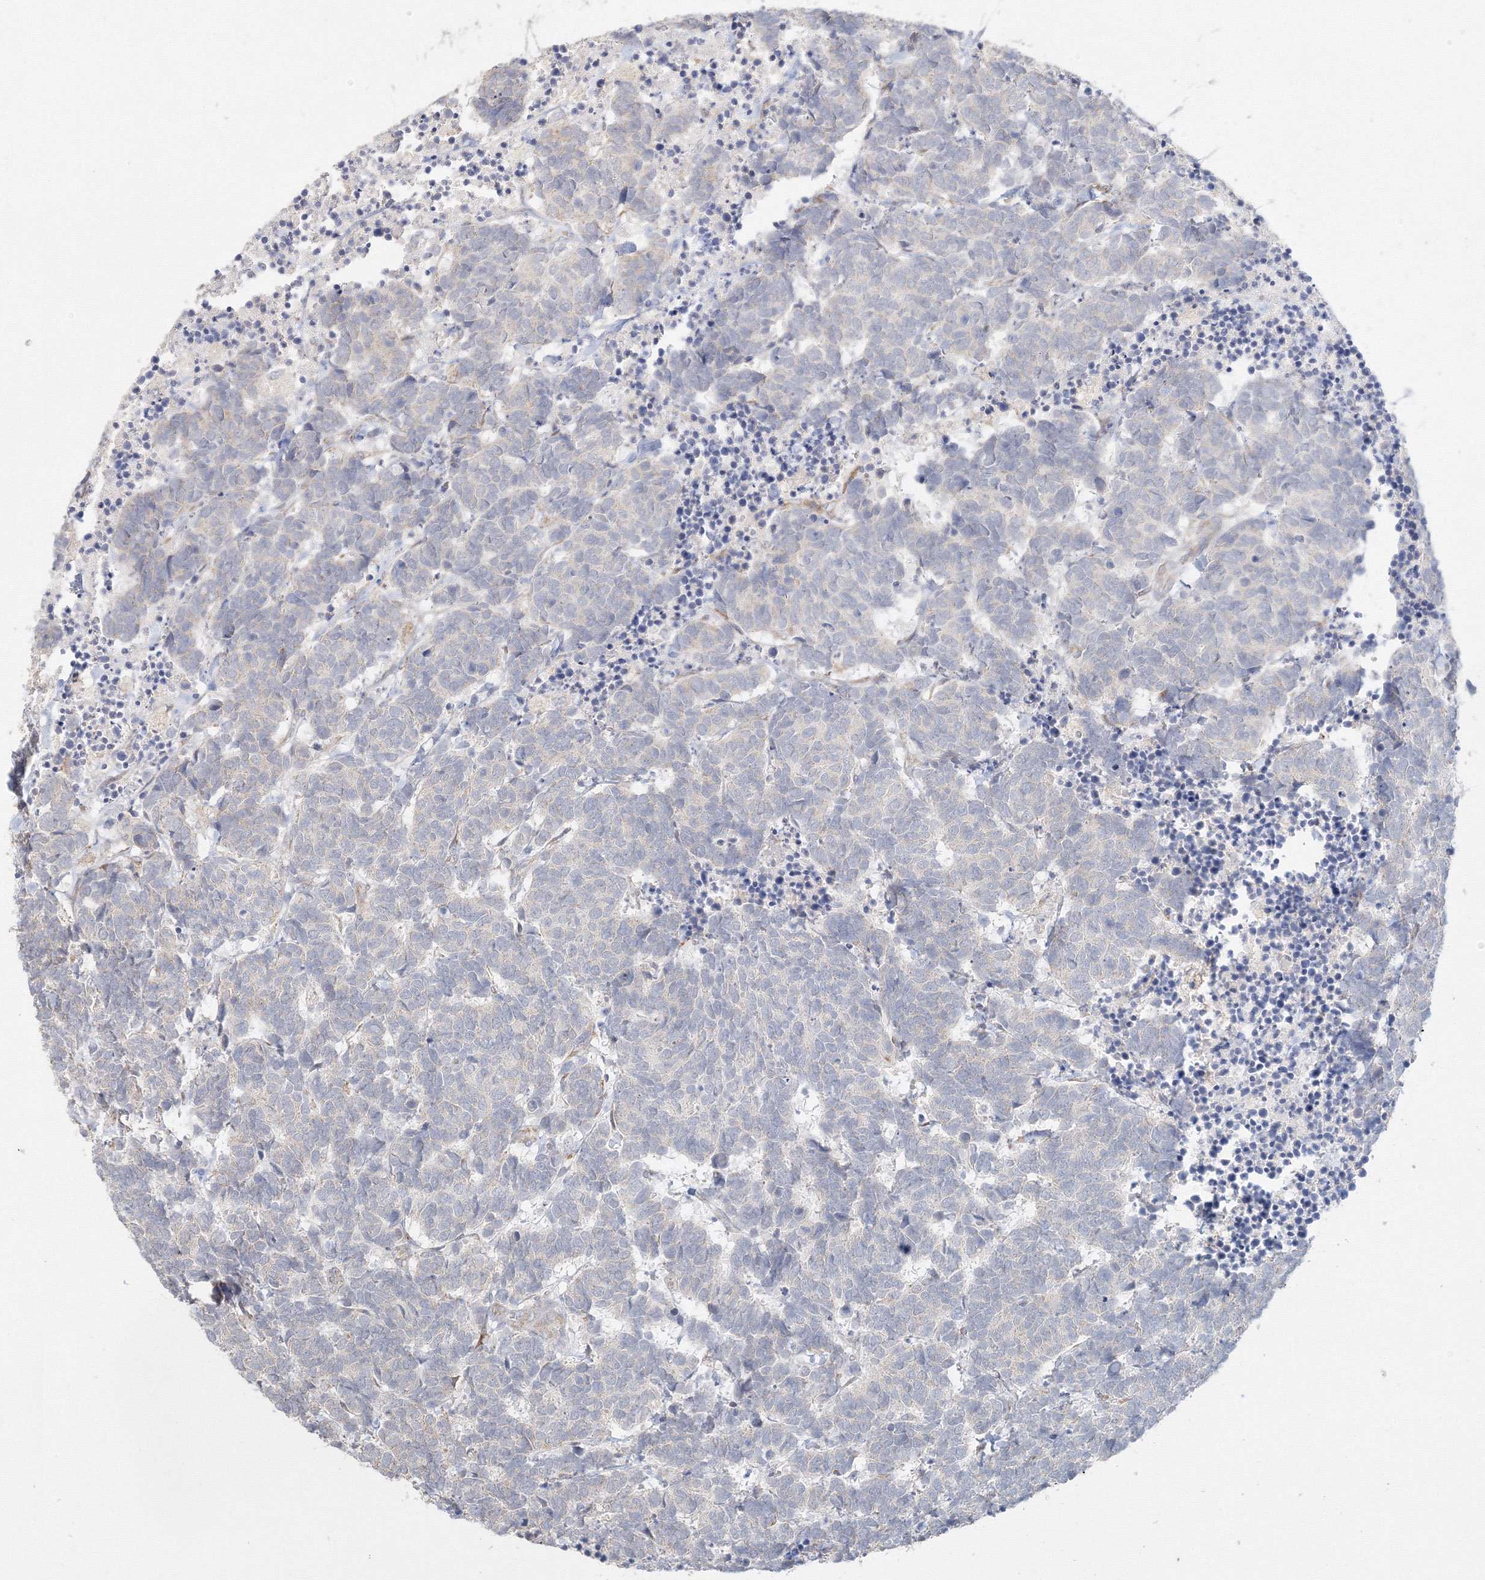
{"staining": {"intensity": "negative", "quantity": "none", "location": "none"}, "tissue": "carcinoid", "cell_type": "Tumor cells", "image_type": "cancer", "snomed": [{"axis": "morphology", "description": "Carcinoma, NOS"}, {"axis": "morphology", "description": "Carcinoid, malignant, NOS"}, {"axis": "topography", "description": "Urinary bladder"}], "caption": "The IHC image has no significant expression in tumor cells of malignant carcinoid tissue.", "gene": "DHRS12", "patient": {"sex": "male", "age": 57}}